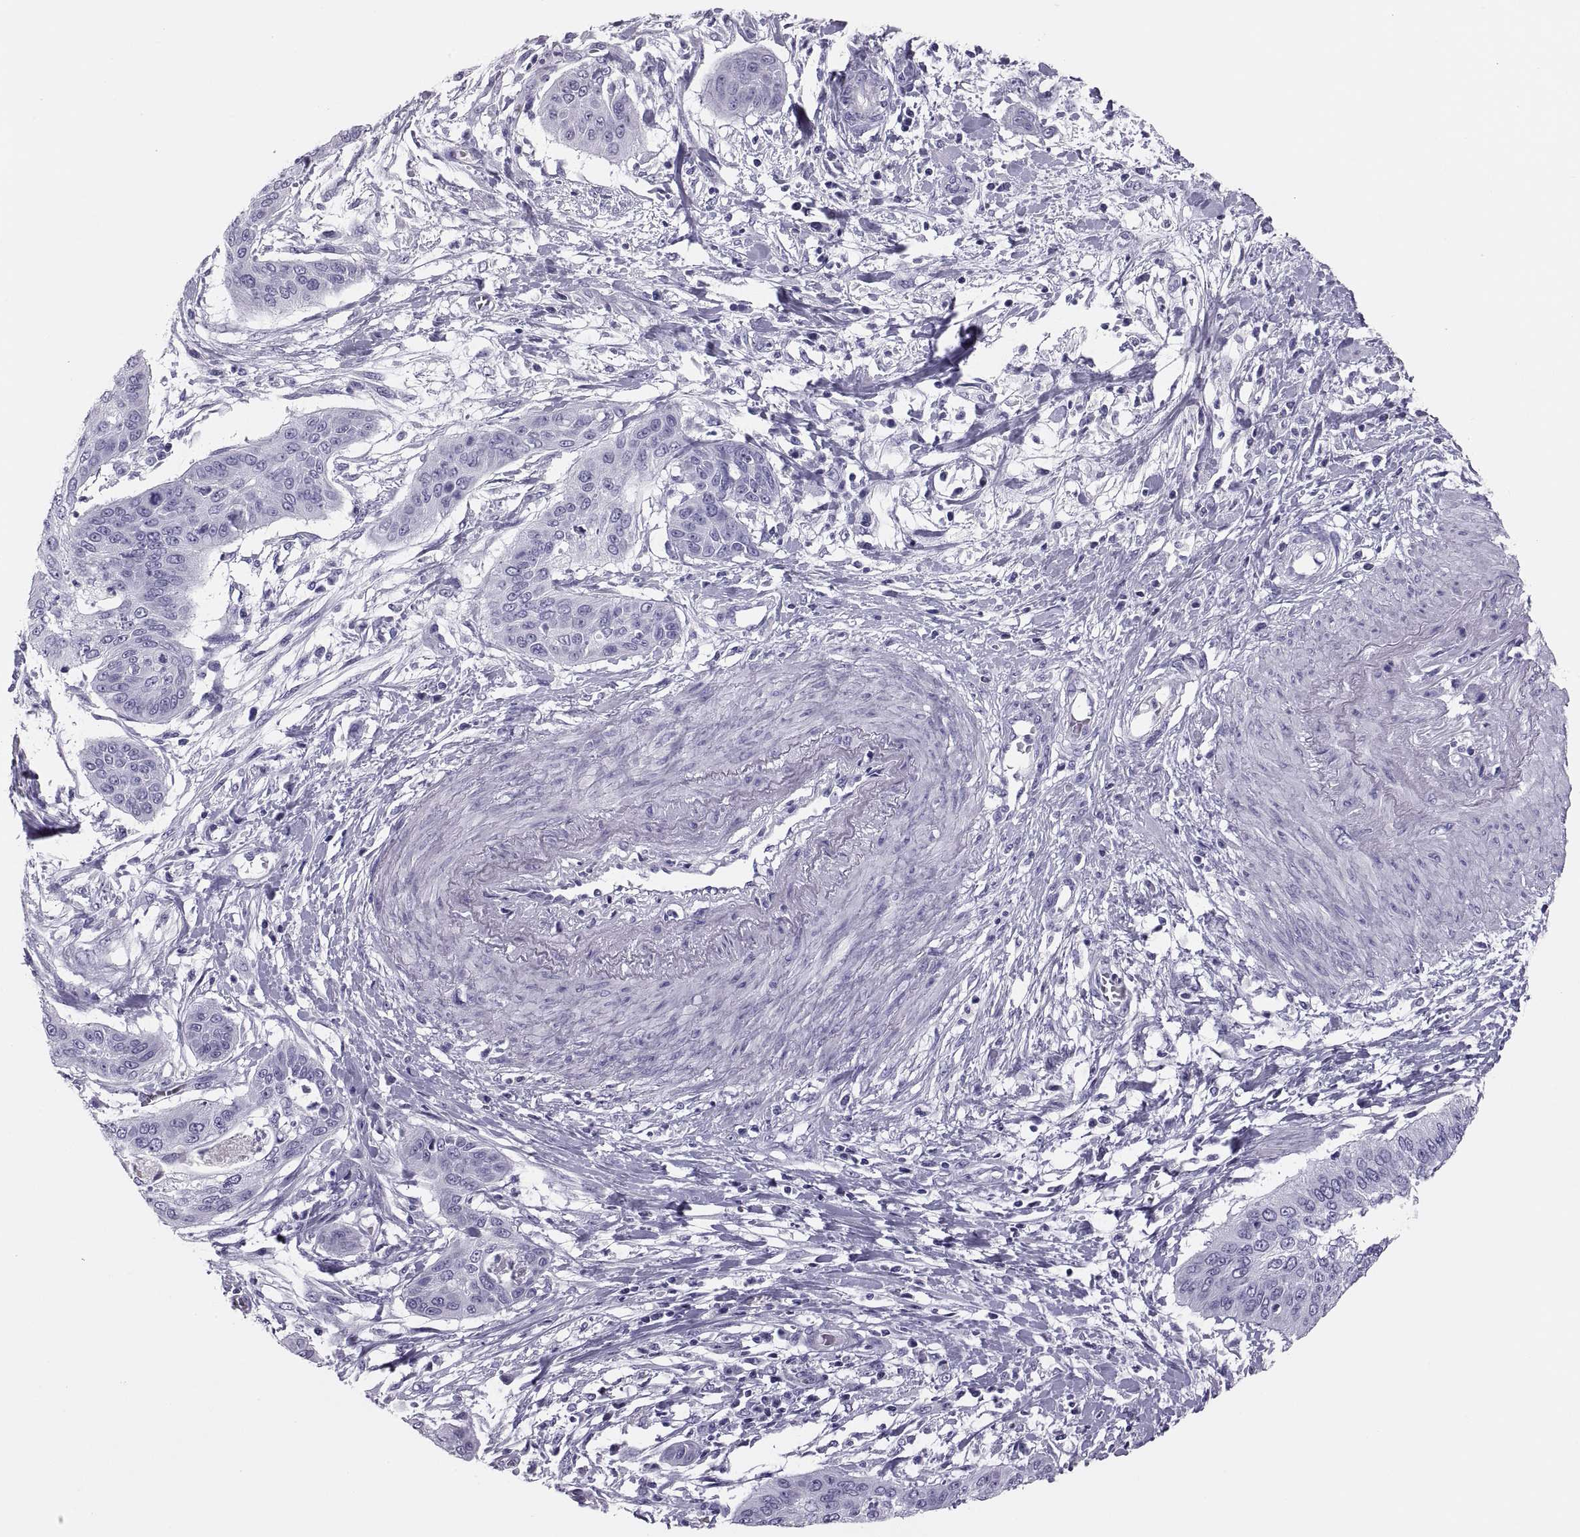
{"staining": {"intensity": "negative", "quantity": "none", "location": "none"}, "tissue": "cervical cancer", "cell_type": "Tumor cells", "image_type": "cancer", "snomed": [{"axis": "morphology", "description": "Squamous cell carcinoma, NOS"}, {"axis": "topography", "description": "Cervix"}], "caption": "Protein analysis of cervical cancer reveals no significant staining in tumor cells. (DAB immunohistochemistry, high magnification).", "gene": "PAX2", "patient": {"sex": "female", "age": 39}}